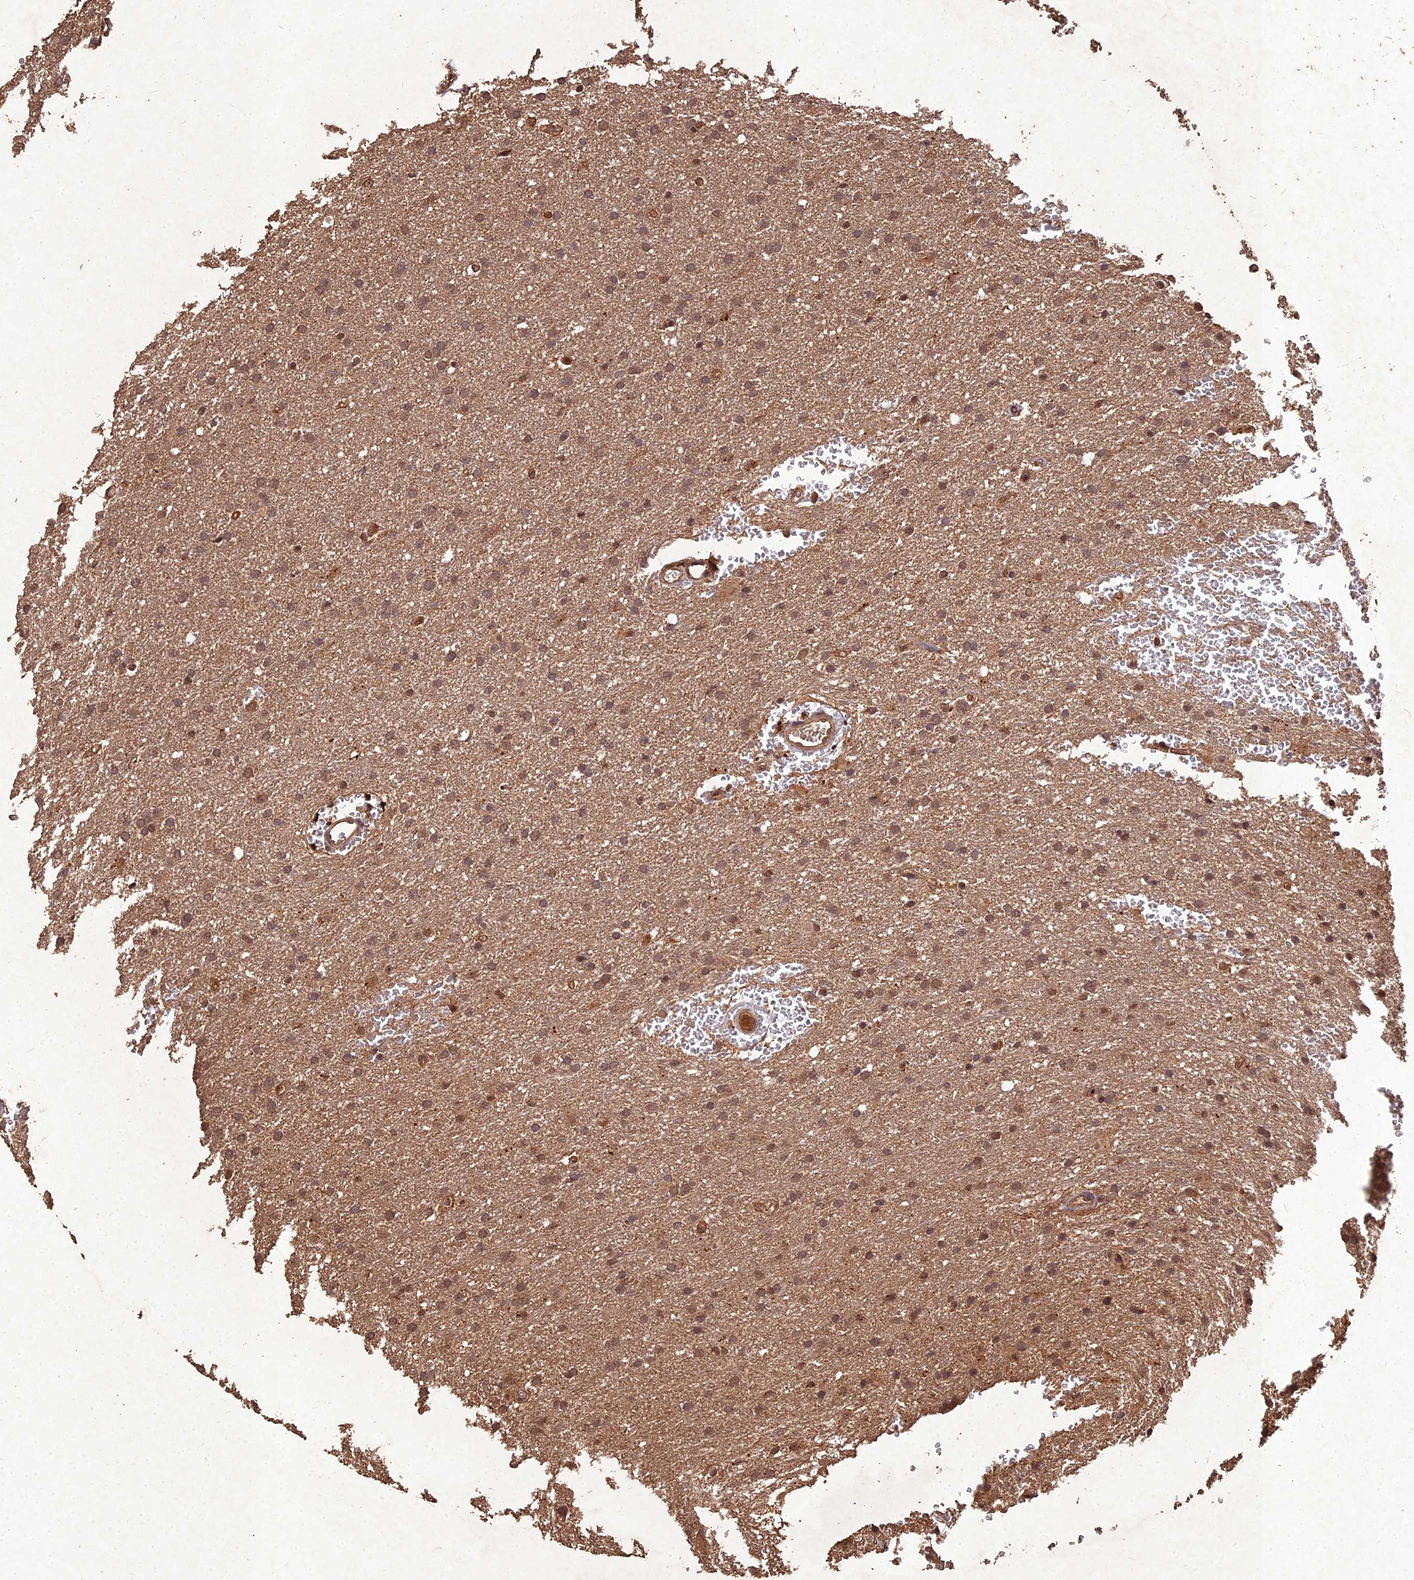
{"staining": {"intensity": "moderate", "quantity": ">75%", "location": "cytoplasmic/membranous,nuclear"}, "tissue": "glioma", "cell_type": "Tumor cells", "image_type": "cancer", "snomed": [{"axis": "morphology", "description": "Glioma, malignant, High grade"}, {"axis": "topography", "description": "Cerebral cortex"}], "caption": "IHC (DAB (3,3'-diaminobenzidine)) staining of malignant glioma (high-grade) reveals moderate cytoplasmic/membranous and nuclear protein positivity in about >75% of tumor cells.", "gene": "SYMPK", "patient": {"sex": "female", "age": 36}}